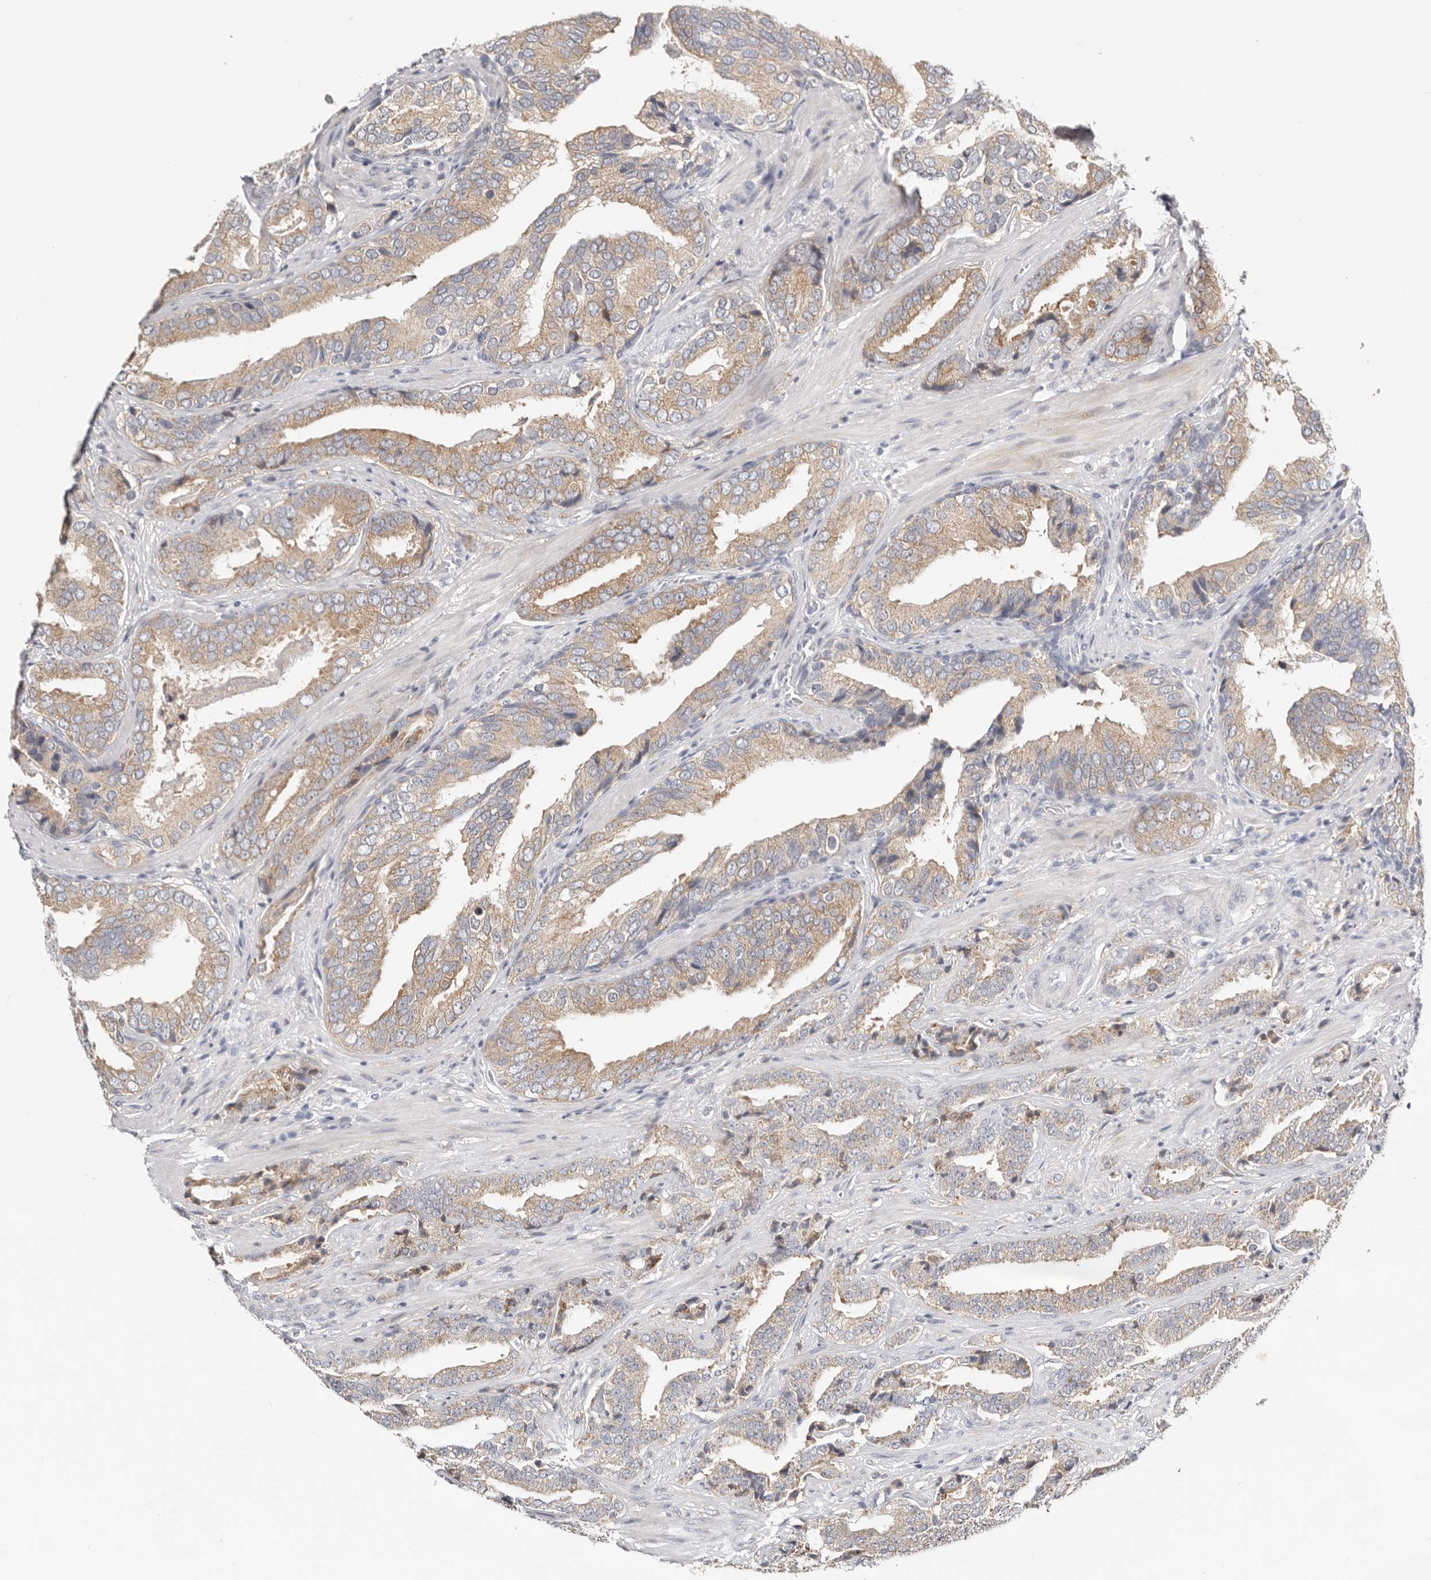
{"staining": {"intensity": "moderate", "quantity": ">75%", "location": "cytoplasmic/membranous"}, "tissue": "prostate cancer", "cell_type": "Tumor cells", "image_type": "cancer", "snomed": [{"axis": "morphology", "description": "Adenocarcinoma, Low grade"}, {"axis": "topography", "description": "Prostate"}], "caption": "Protein expression analysis of prostate cancer displays moderate cytoplasmic/membranous positivity in about >75% of tumor cells.", "gene": "IL32", "patient": {"sex": "male", "age": 67}}